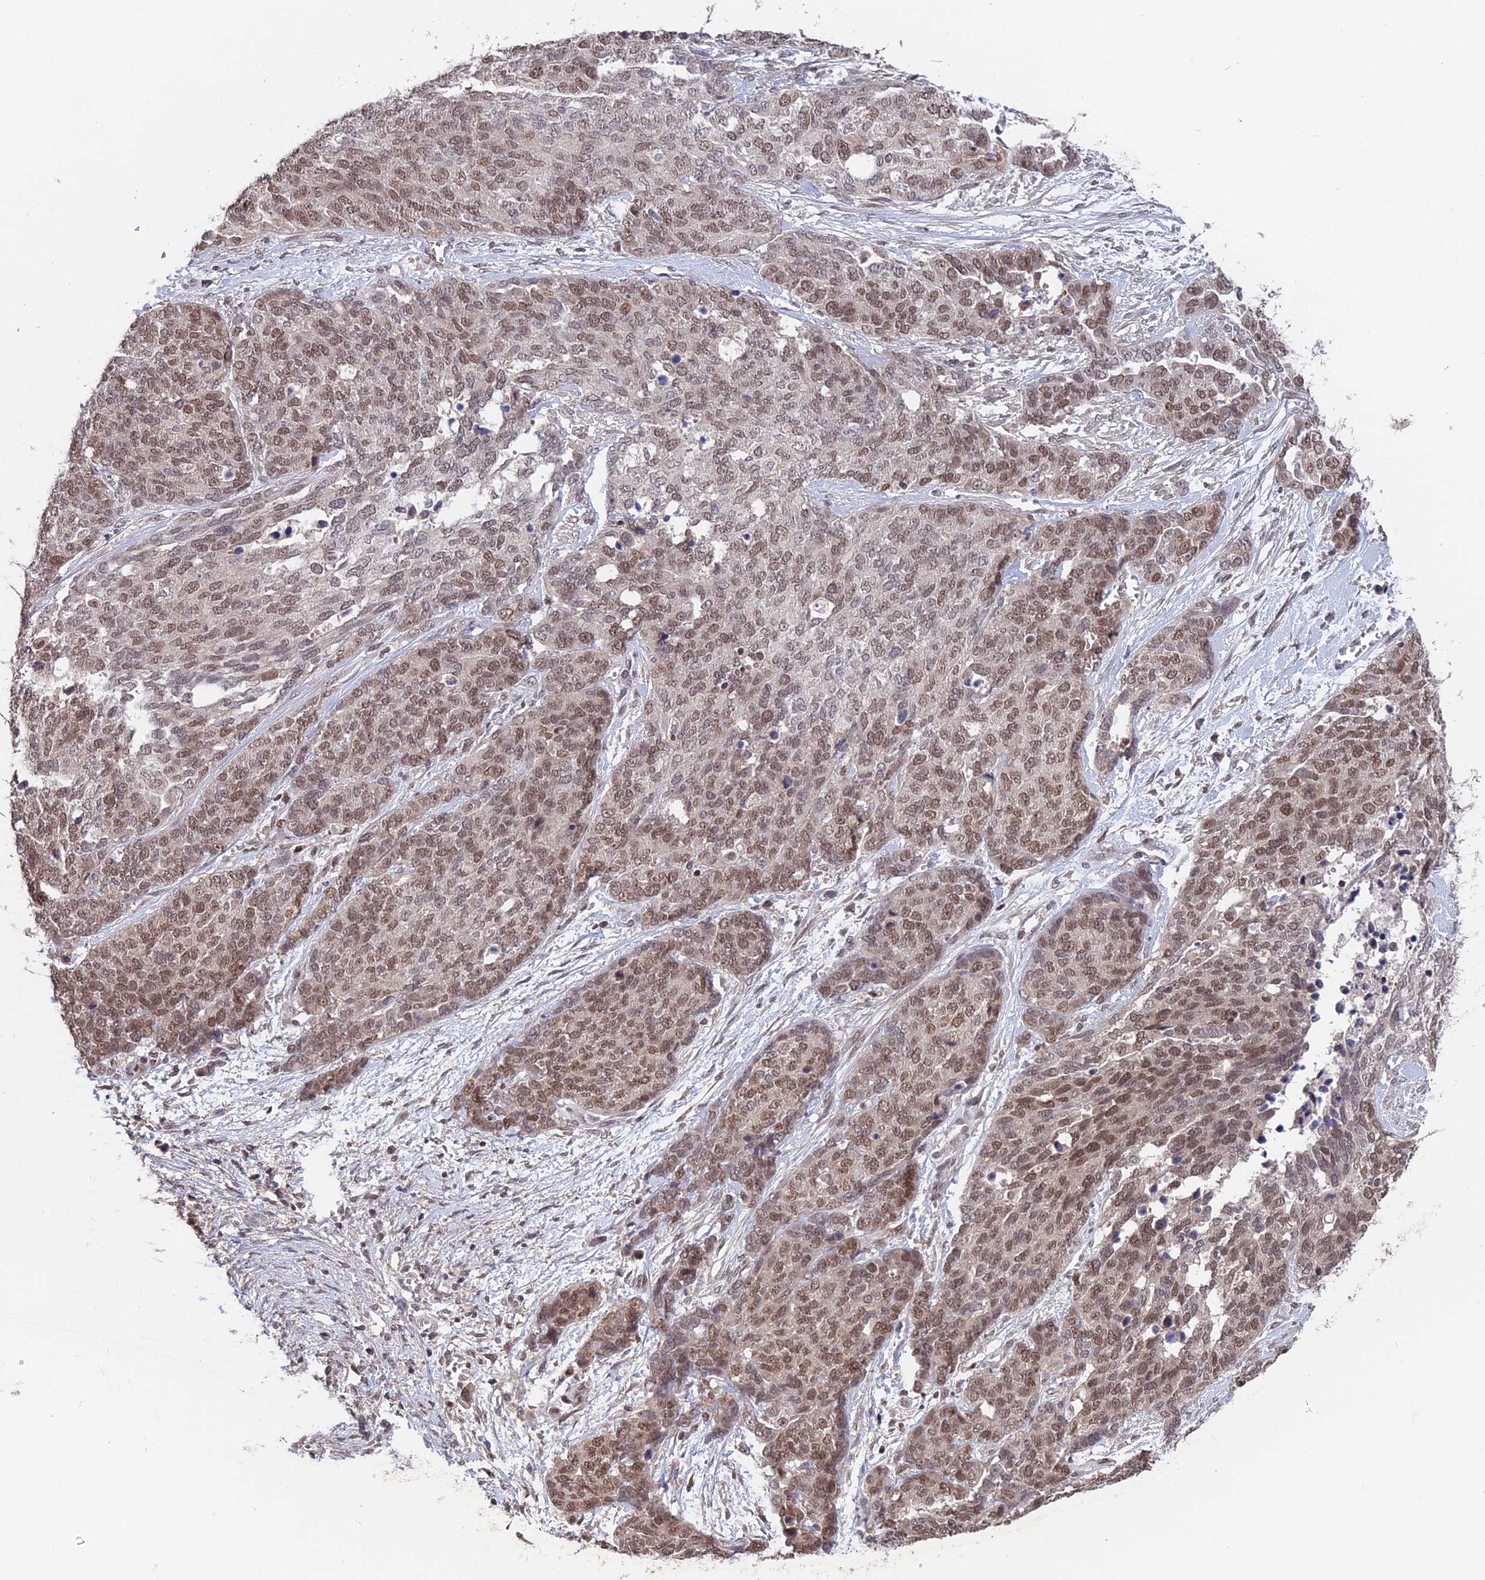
{"staining": {"intensity": "moderate", "quantity": ">75%", "location": "nuclear"}, "tissue": "ovarian cancer", "cell_type": "Tumor cells", "image_type": "cancer", "snomed": [{"axis": "morphology", "description": "Cystadenocarcinoma, serous, NOS"}, {"axis": "topography", "description": "Ovary"}], "caption": "Immunohistochemical staining of serous cystadenocarcinoma (ovarian) reveals moderate nuclear protein positivity in about >75% of tumor cells.", "gene": "RFC5", "patient": {"sex": "female", "age": 44}}